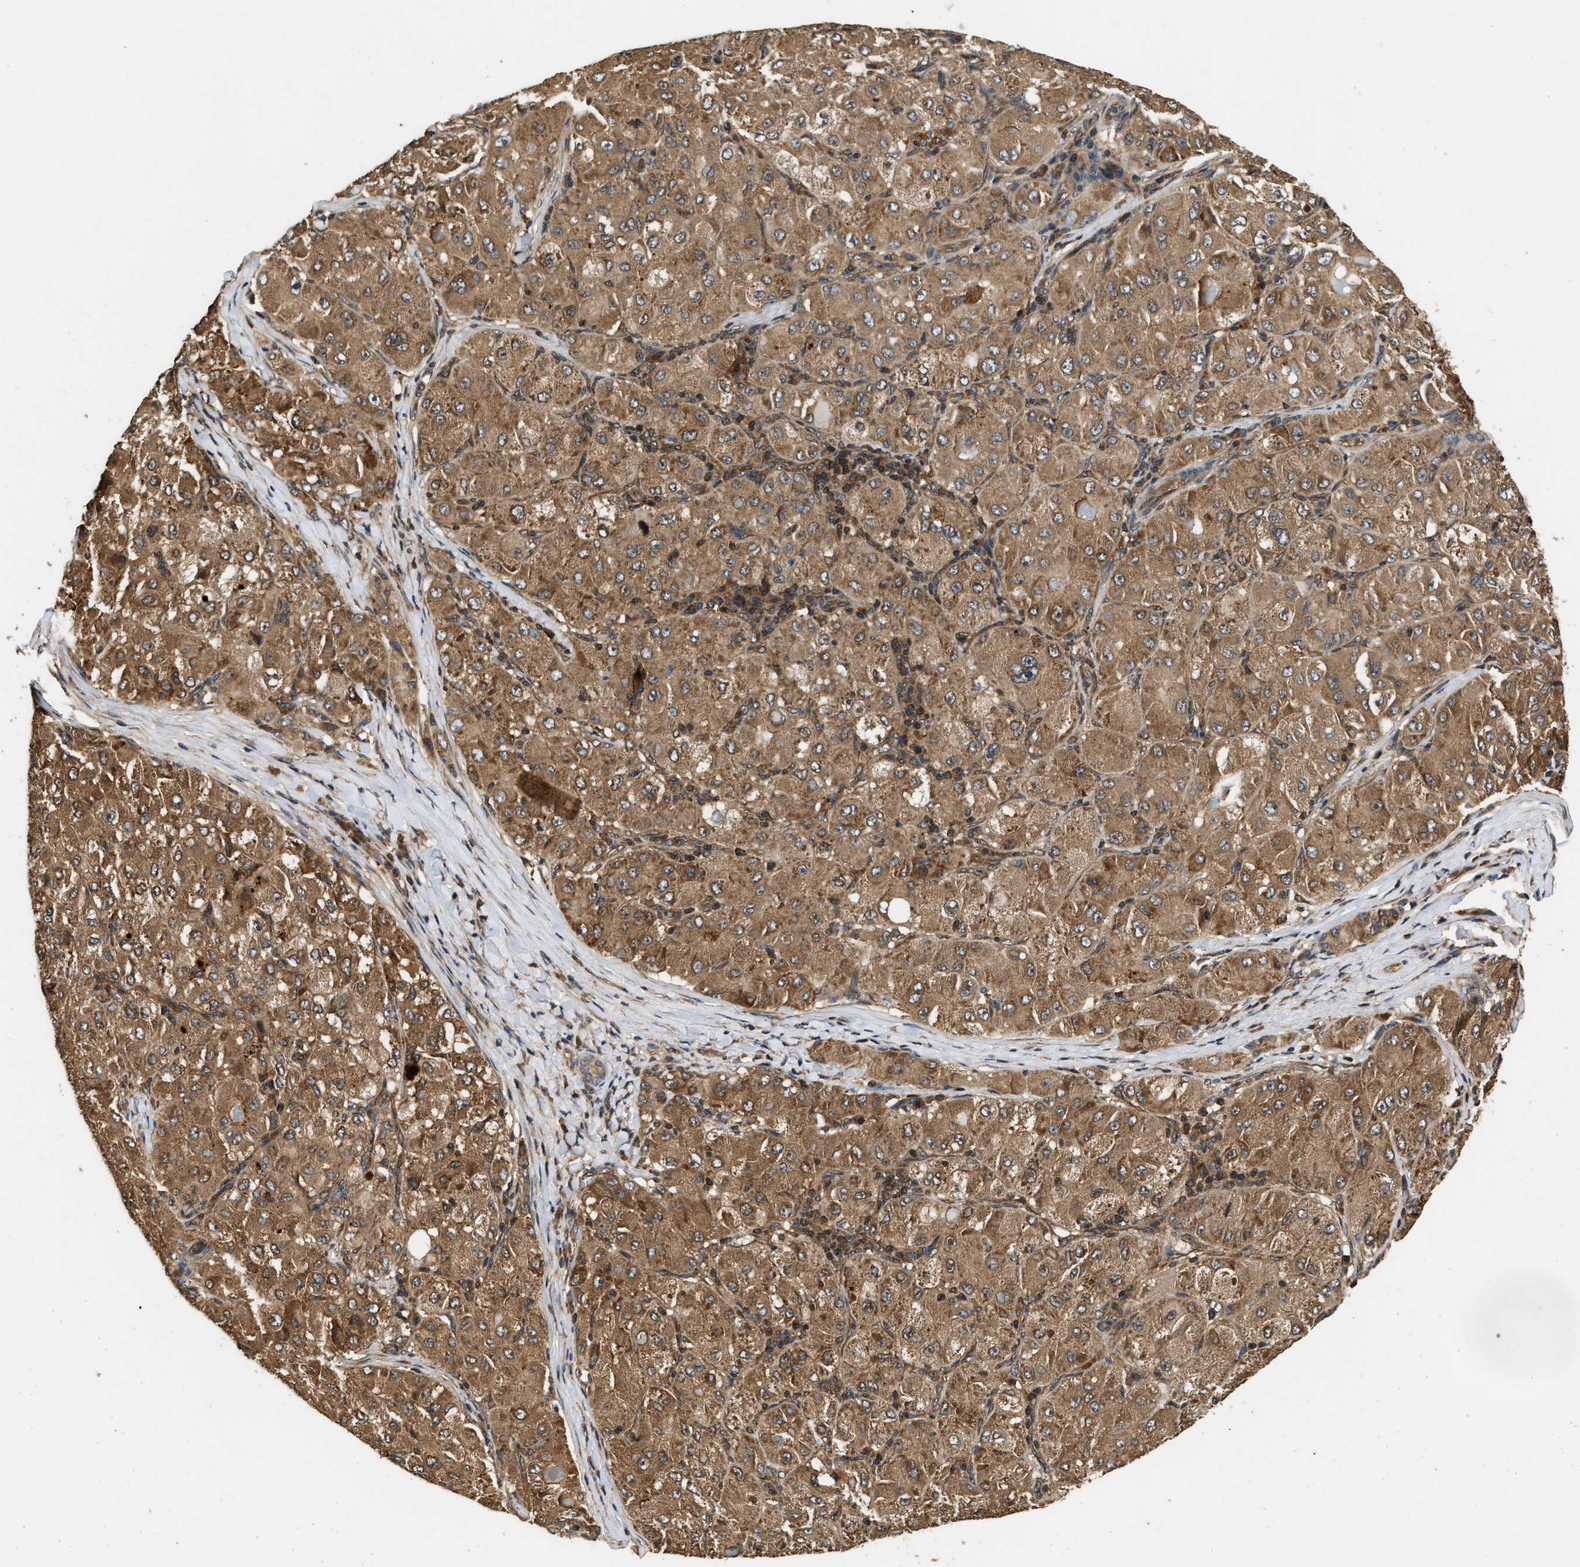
{"staining": {"intensity": "moderate", "quantity": ">75%", "location": "cytoplasmic/membranous"}, "tissue": "liver cancer", "cell_type": "Tumor cells", "image_type": "cancer", "snomed": [{"axis": "morphology", "description": "Carcinoma, Hepatocellular, NOS"}, {"axis": "topography", "description": "Liver"}], "caption": "A photomicrograph of human liver cancer stained for a protein displays moderate cytoplasmic/membranous brown staining in tumor cells. (DAB (3,3'-diaminobenzidine) IHC with brightfield microscopy, high magnification).", "gene": "DNAJC2", "patient": {"sex": "male", "age": 80}}